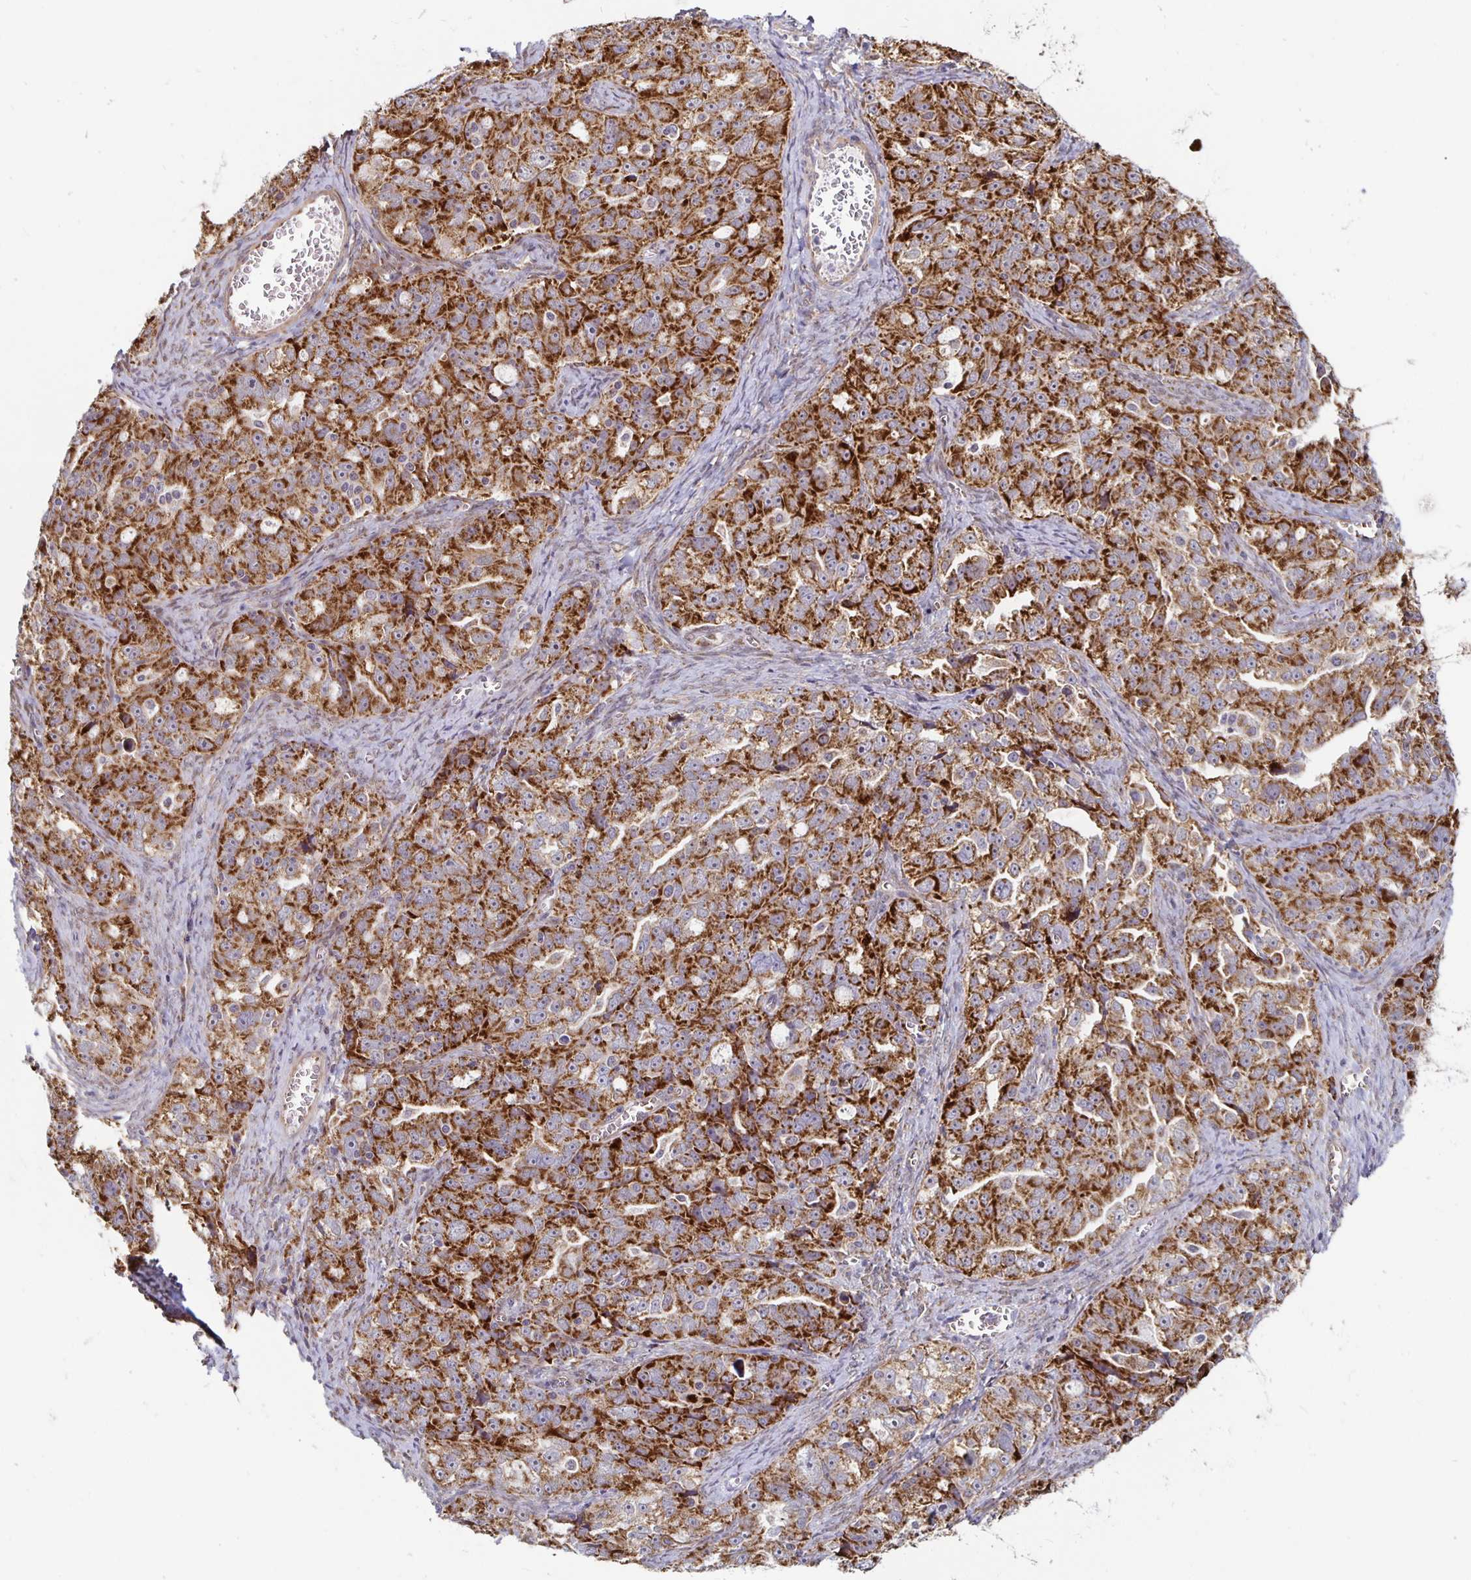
{"staining": {"intensity": "strong", "quantity": ">75%", "location": "cytoplasmic/membranous"}, "tissue": "ovarian cancer", "cell_type": "Tumor cells", "image_type": "cancer", "snomed": [{"axis": "morphology", "description": "Cystadenocarcinoma, serous, NOS"}, {"axis": "topography", "description": "Ovary"}], "caption": "An image of human serous cystadenocarcinoma (ovarian) stained for a protein shows strong cytoplasmic/membranous brown staining in tumor cells.", "gene": "MRPL28", "patient": {"sex": "female", "age": 51}}